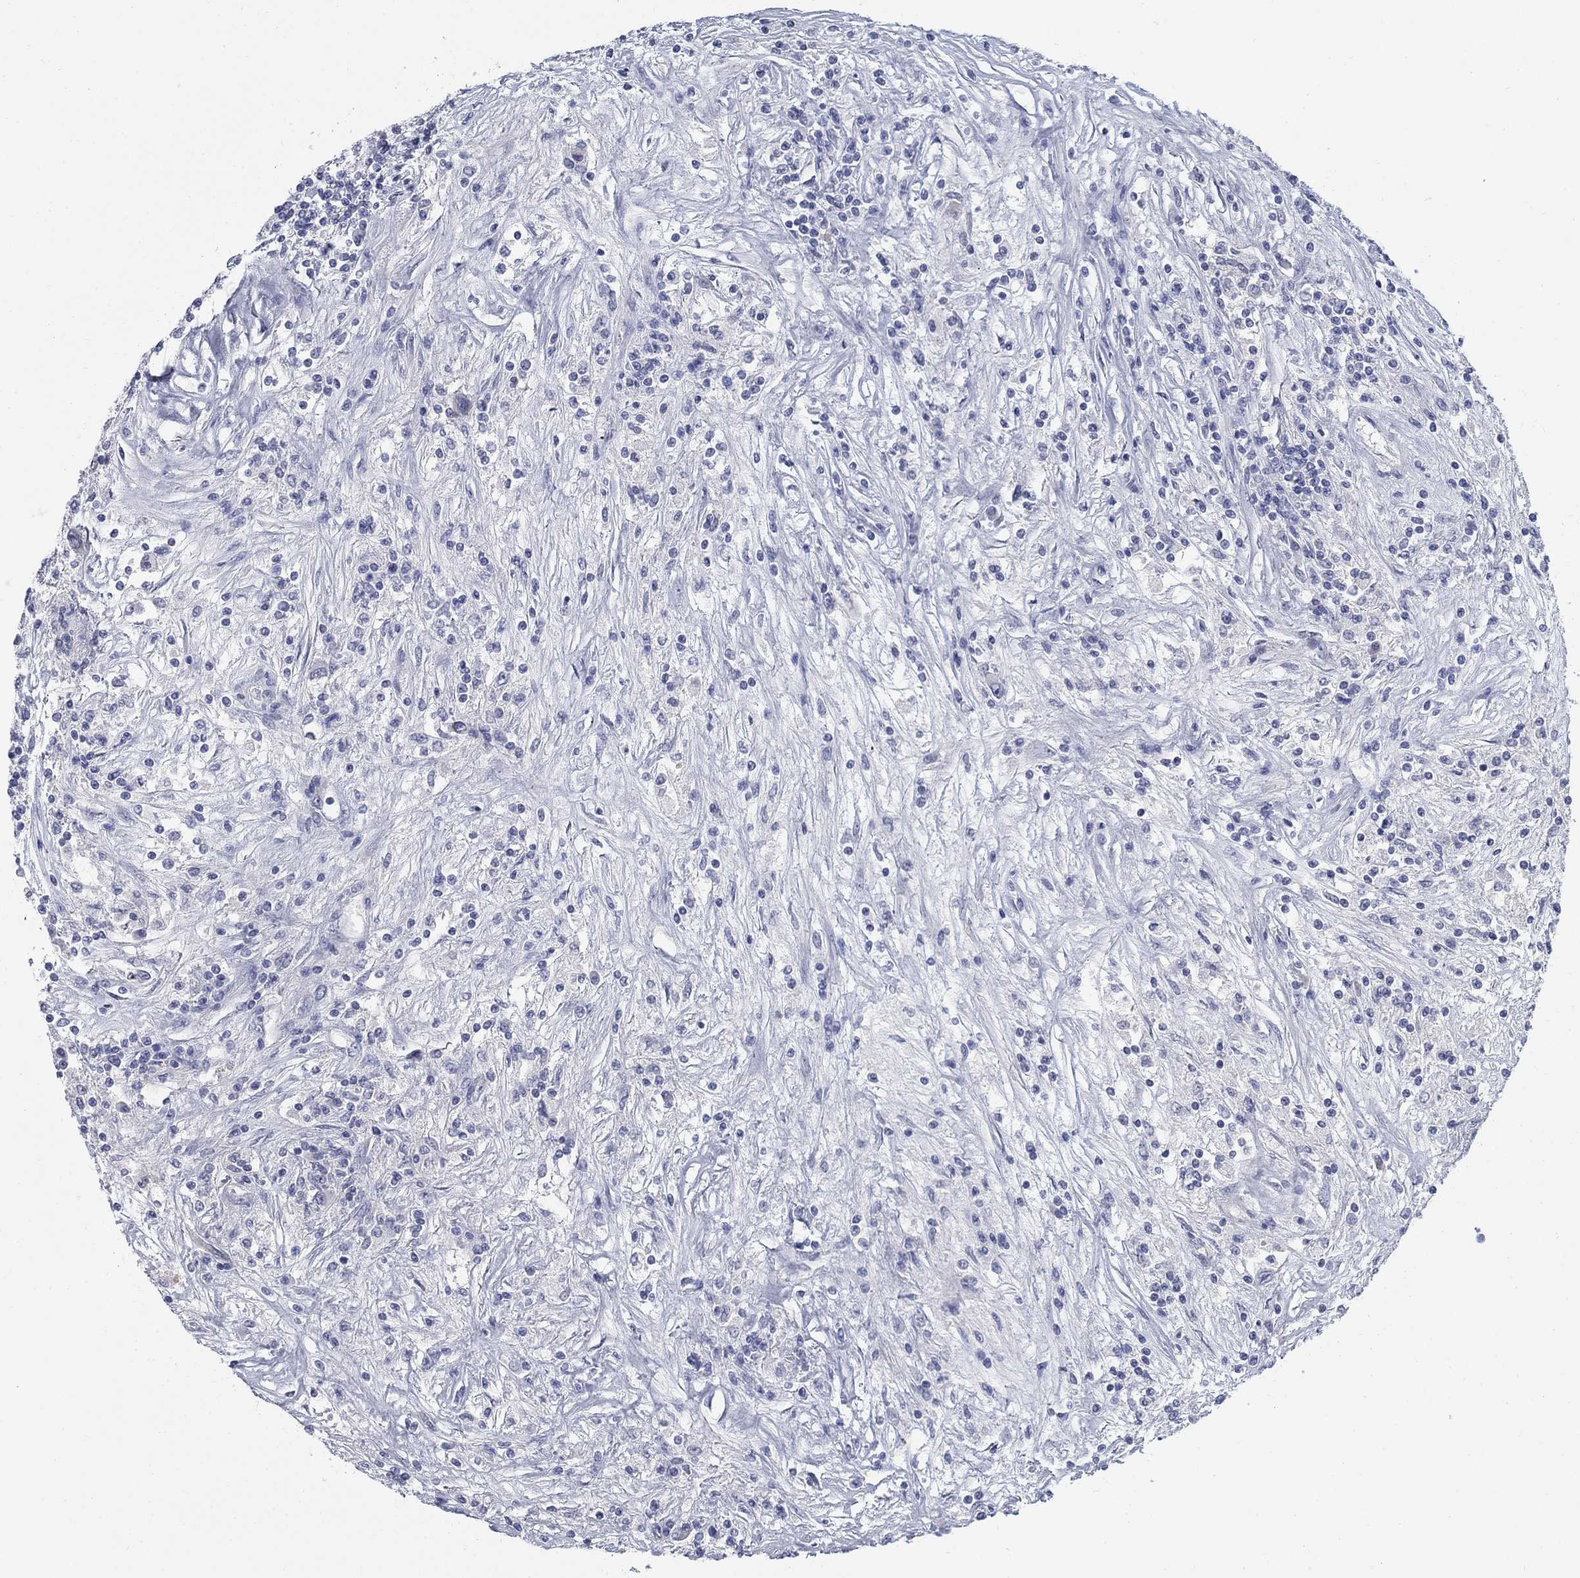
{"staining": {"intensity": "negative", "quantity": "none", "location": "none"}, "tissue": "renal cancer", "cell_type": "Tumor cells", "image_type": "cancer", "snomed": [{"axis": "morphology", "description": "Adenocarcinoma, NOS"}, {"axis": "topography", "description": "Kidney"}], "caption": "Immunohistochemical staining of renal cancer (adenocarcinoma) exhibits no significant positivity in tumor cells. (DAB (3,3'-diaminobenzidine) immunohistochemistry with hematoxylin counter stain).", "gene": "DNER", "patient": {"sex": "female", "age": 67}}